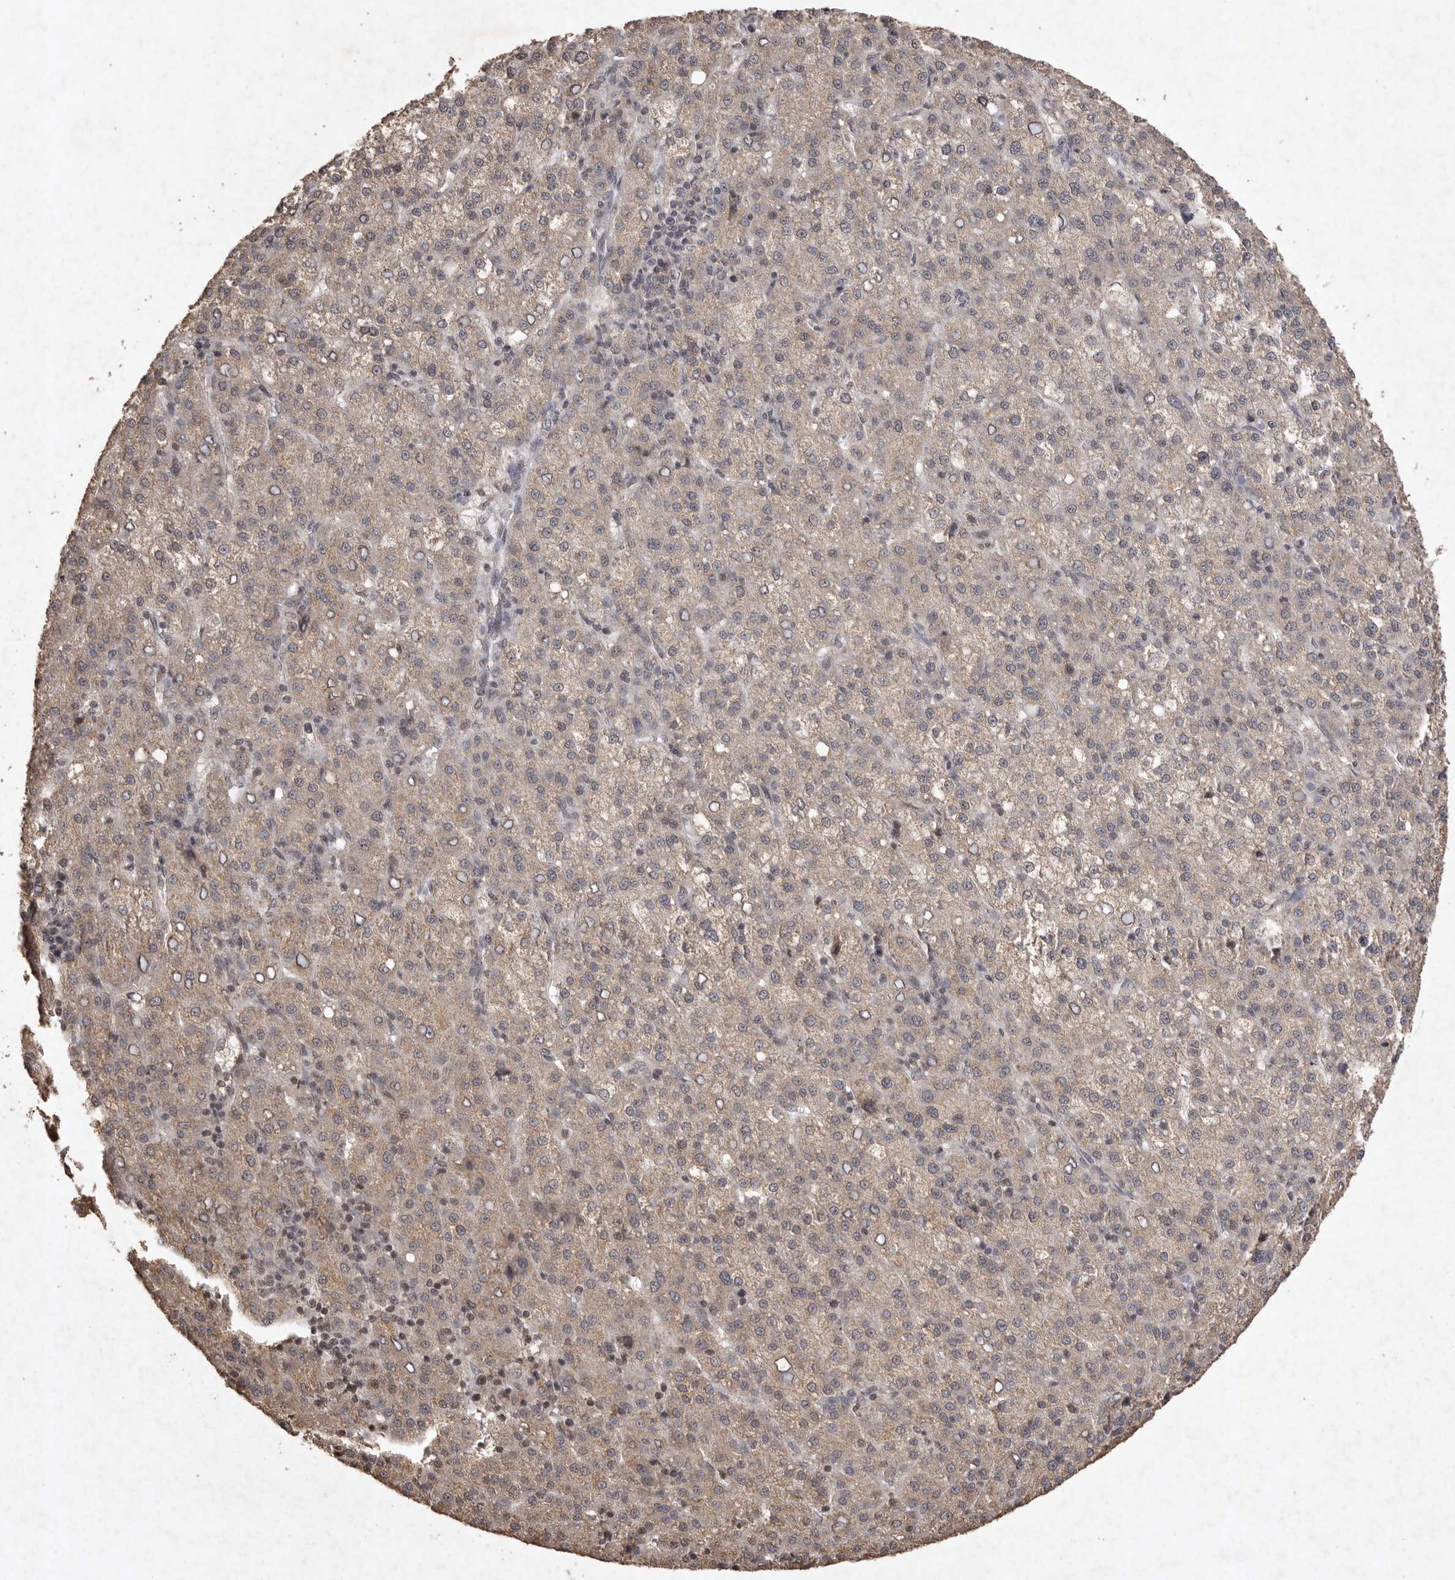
{"staining": {"intensity": "weak", "quantity": ">75%", "location": "cytoplasmic/membranous"}, "tissue": "liver cancer", "cell_type": "Tumor cells", "image_type": "cancer", "snomed": [{"axis": "morphology", "description": "Carcinoma, Hepatocellular, NOS"}, {"axis": "topography", "description": "Liver"}], "caption": "Immunohistochemistry (IHC) histopathology image of neoplastic tissue: human hepatocellular carcinoma (liver) stained using immunohistochemistry (IHC) reveals low levels of weak protein expression localized specifically in the cytoplasmic/membranous of tumor cells, appearing as a cytoplasmic/membranous brown color.", "gene": "APLNR", "patient": {"sex": "female", "age": 58}}